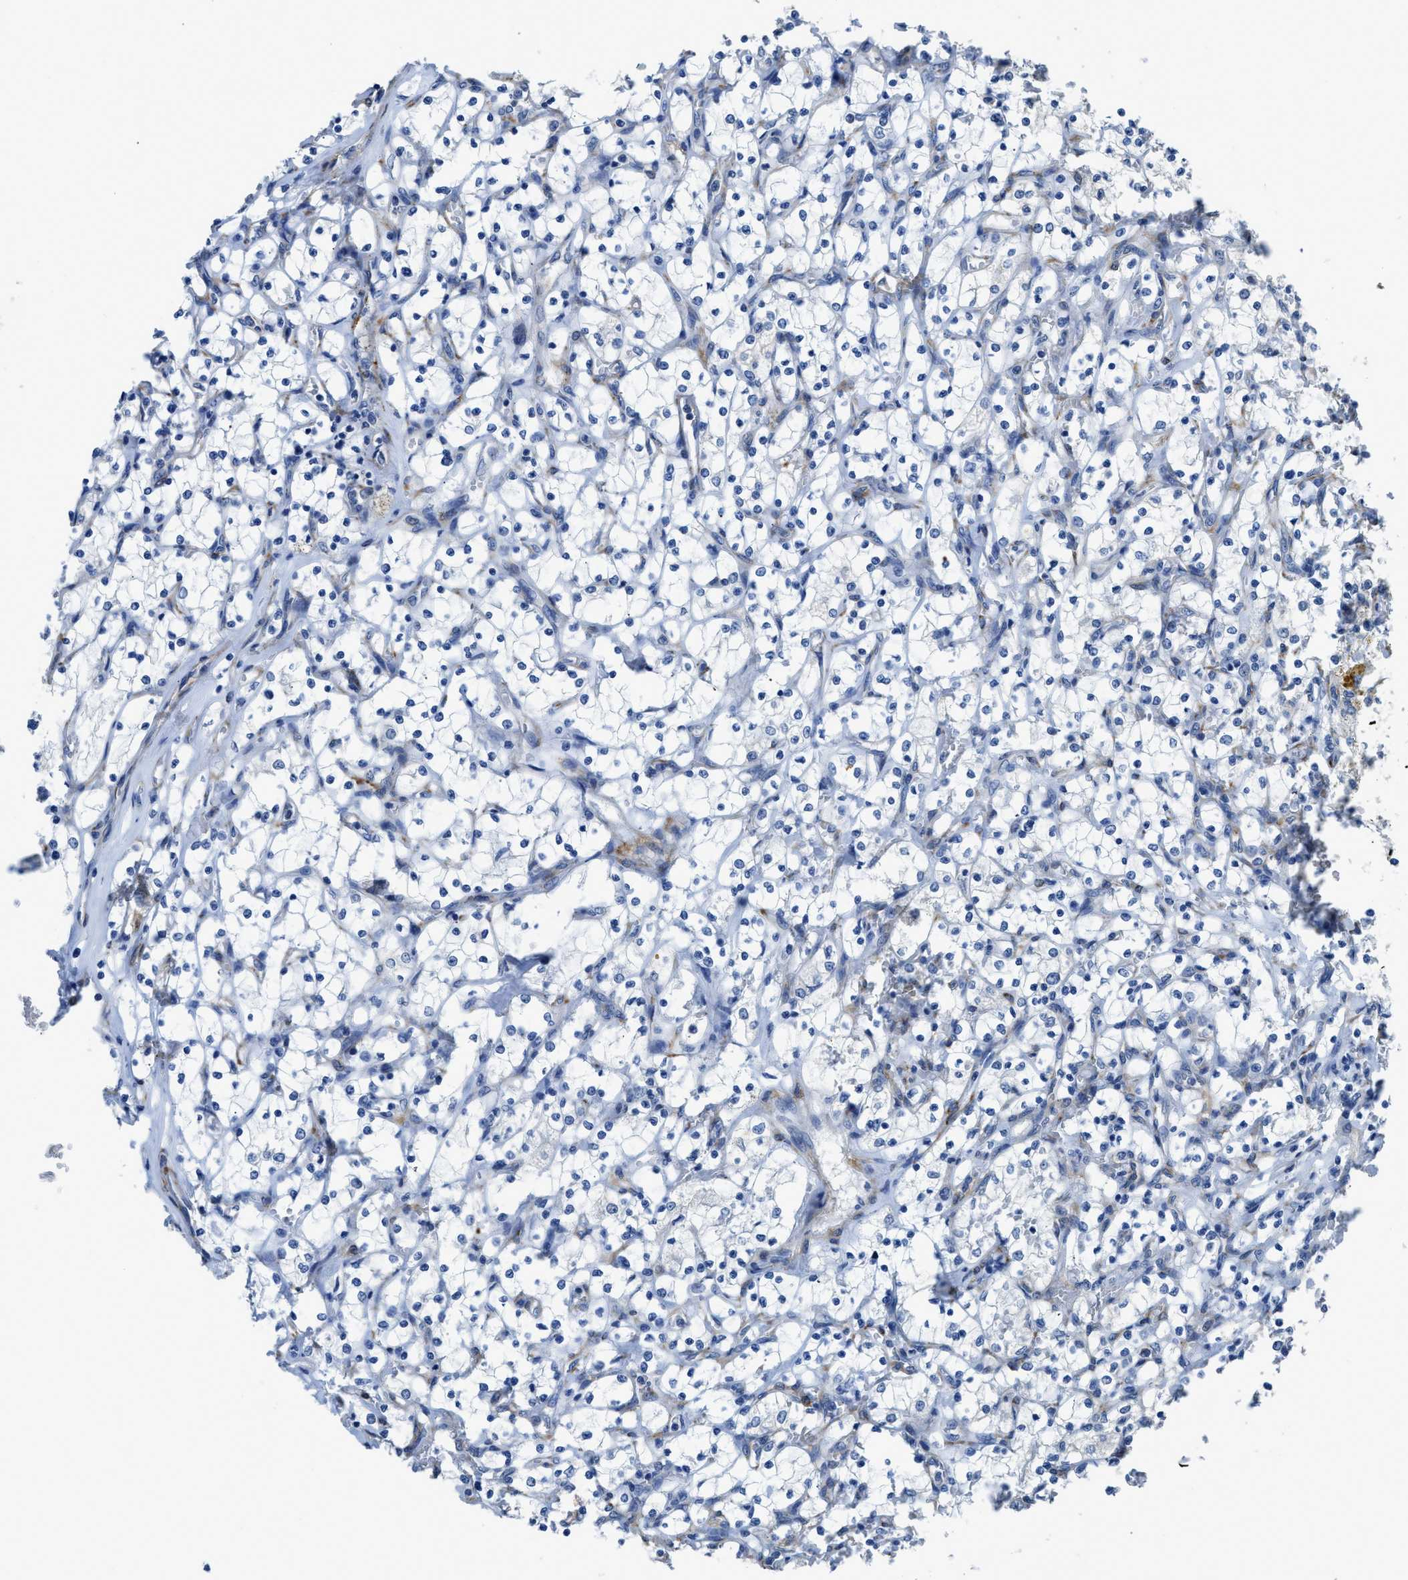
{"staining": {"intensity": "negative", "quantity": "none", "location": "none"}, "tissue": "renal cancer", "cell_type": "Tumor cells", "image_type": "cancer", "snomed": [{"axis": "morphology", "description": "Adenocarcinoma, NOS"}, {"axis": "topography", "description": "Kidney"}], "caption": "DAB immunohistochemical staining of renal cancer (adenocarcinoma) displays no significant positivity in tumor cells.", "gene": "ZSWIM5", "patient": {"sex": "female", "age": 69}}